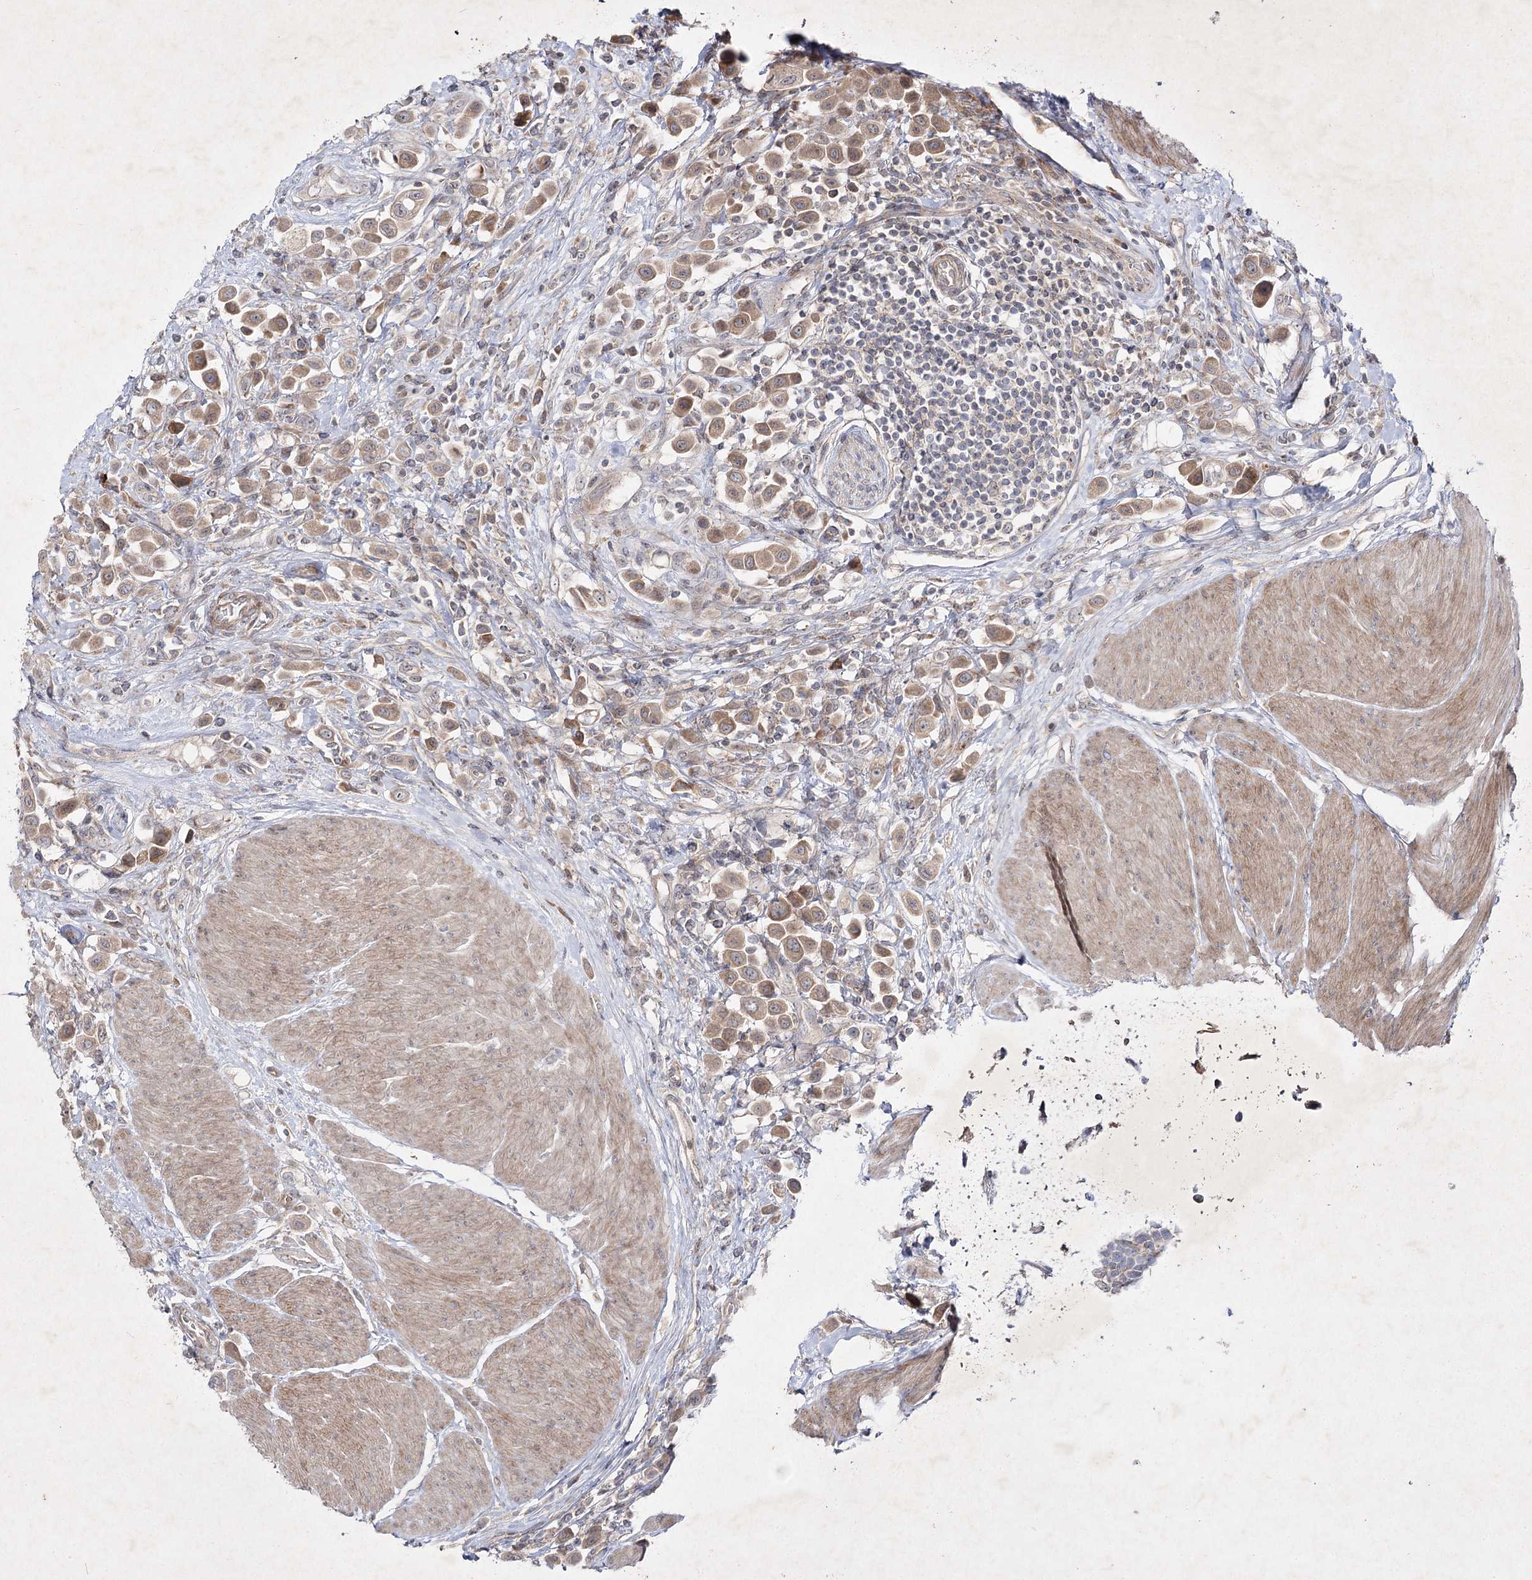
{"staining": {"intensity": "moderate", "quantity": ">75%", "location": "cytoplasmic/membranous"}, "tissue": "urothelial cancer", "cell_type": "Tumor cells", "image_type": "cancer", "snomed": [{"axis": "morphology", "description": "Urothelial carcinoma, High grade"}, {"axis": "topography", "description": "Urinary bladder"}], "caption": "Immunohistochemistry (IHC) (DAB (3,3'-diaminobenzidine)) staining of human urothelial cancer shows moderate cytoplasmic/membranous protein expression in about >75% of tumor cells. (Brightfield microscopy of DAB IHC at high magnification).", "gene": "CIB2", "patient": {"sex": "male", "age": 50}}